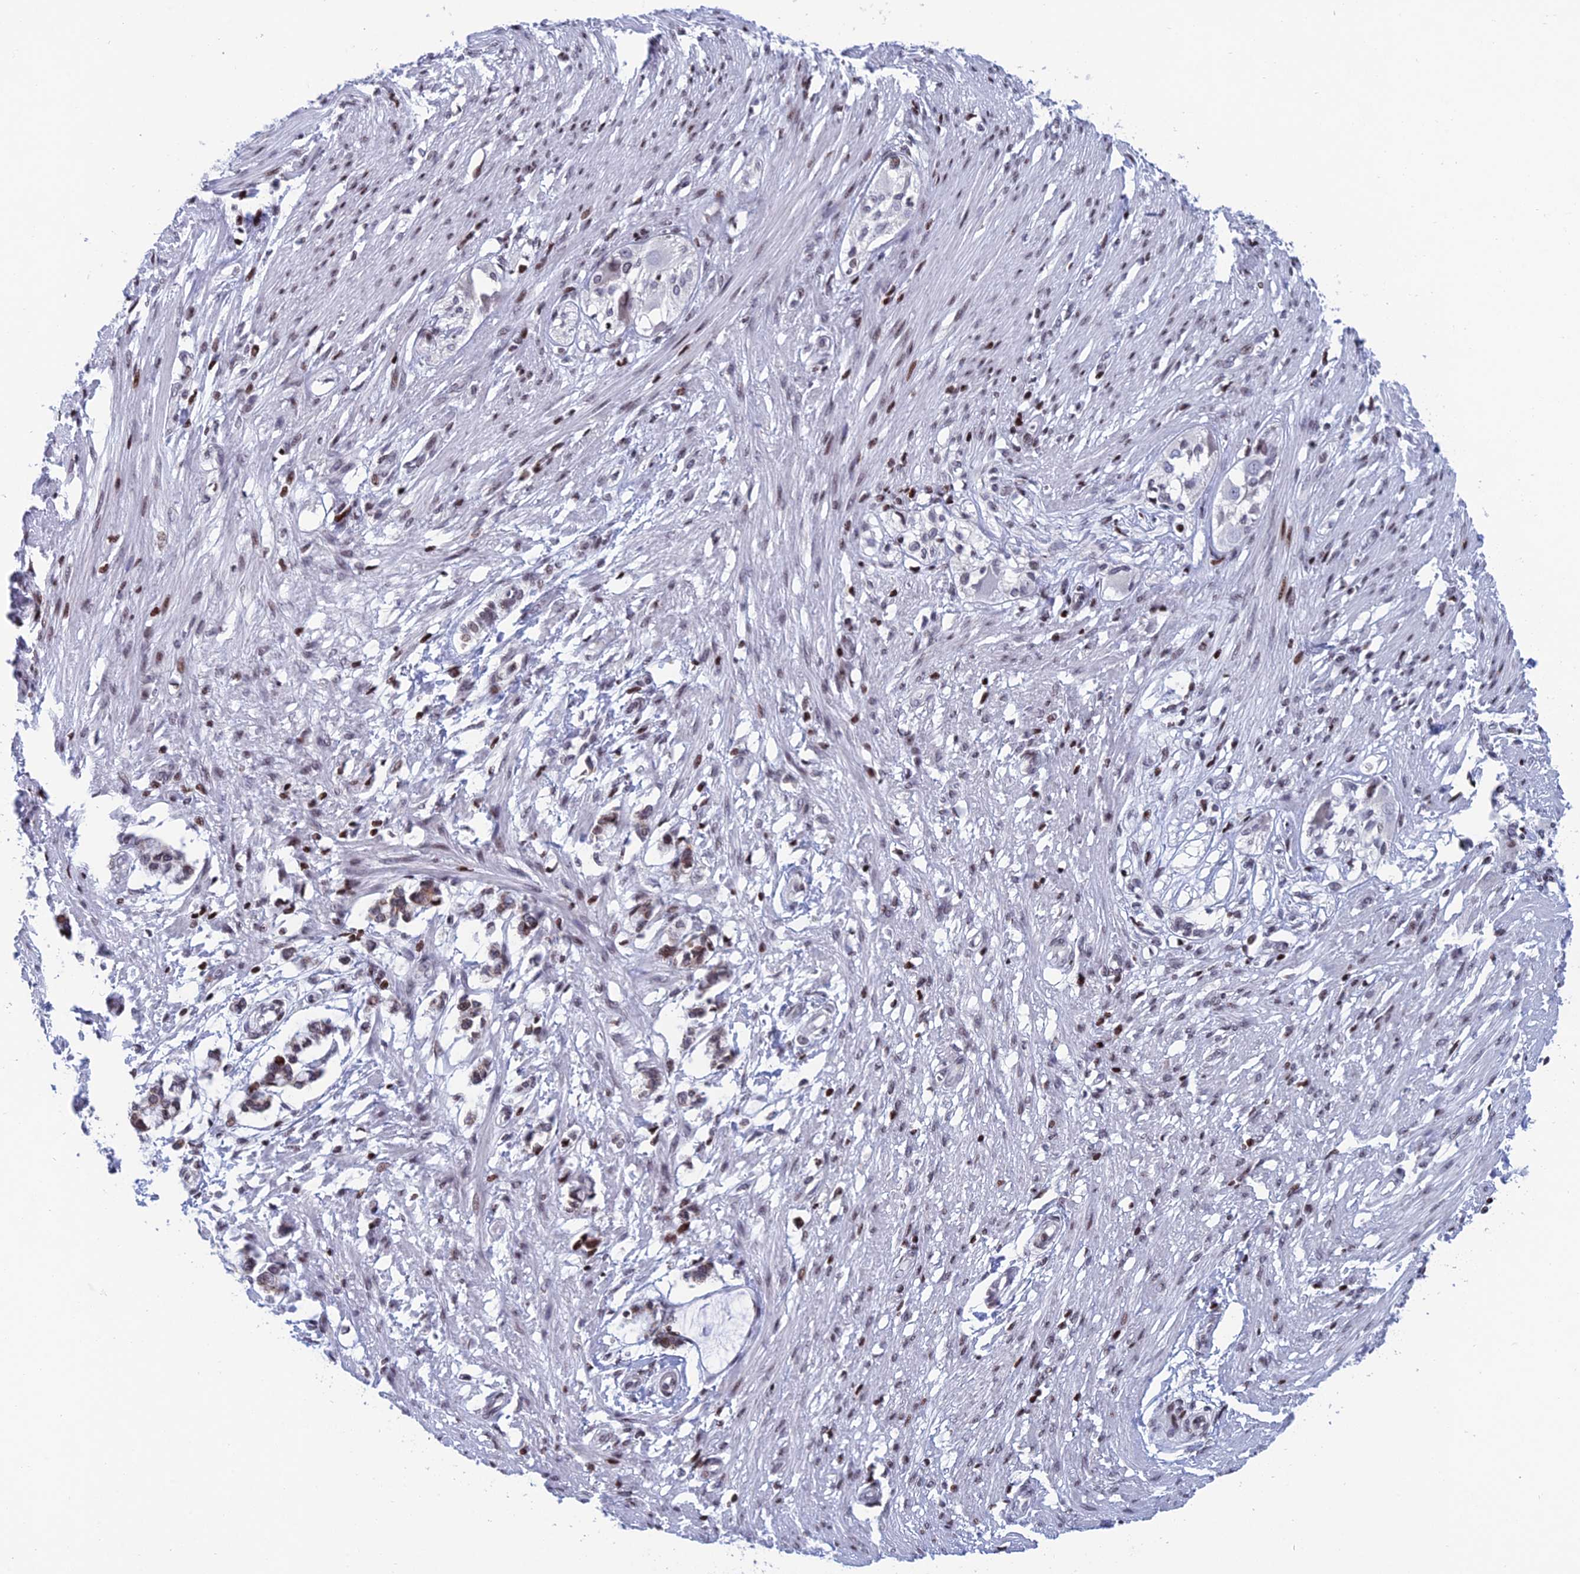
{"staining": {"intensity": "moderate", "quantity": ">75%", "location": "nuclear"}, "tissue": "smooth muscle", "cell_type": "Smooth muscle cells", "image_type": "normal", "snomed": [{"axis": "morphology", "description": "Normal tissue, NOS"}, {"axis": "morphology", "description": "Adenocarcinoma, NOS"}, {"axis": "topography", "description": "Colon"}, {"axis": "topography", "description": "Peripheral nerve tissue"}], "caption": "Immunohistochemical staining of normal smooth muscle displays moderate nuclear protein positivity in approximately >75% of smooth muscle cells.", "gene": "AFF3", "patient": {"sex": "male", "age": 14}}